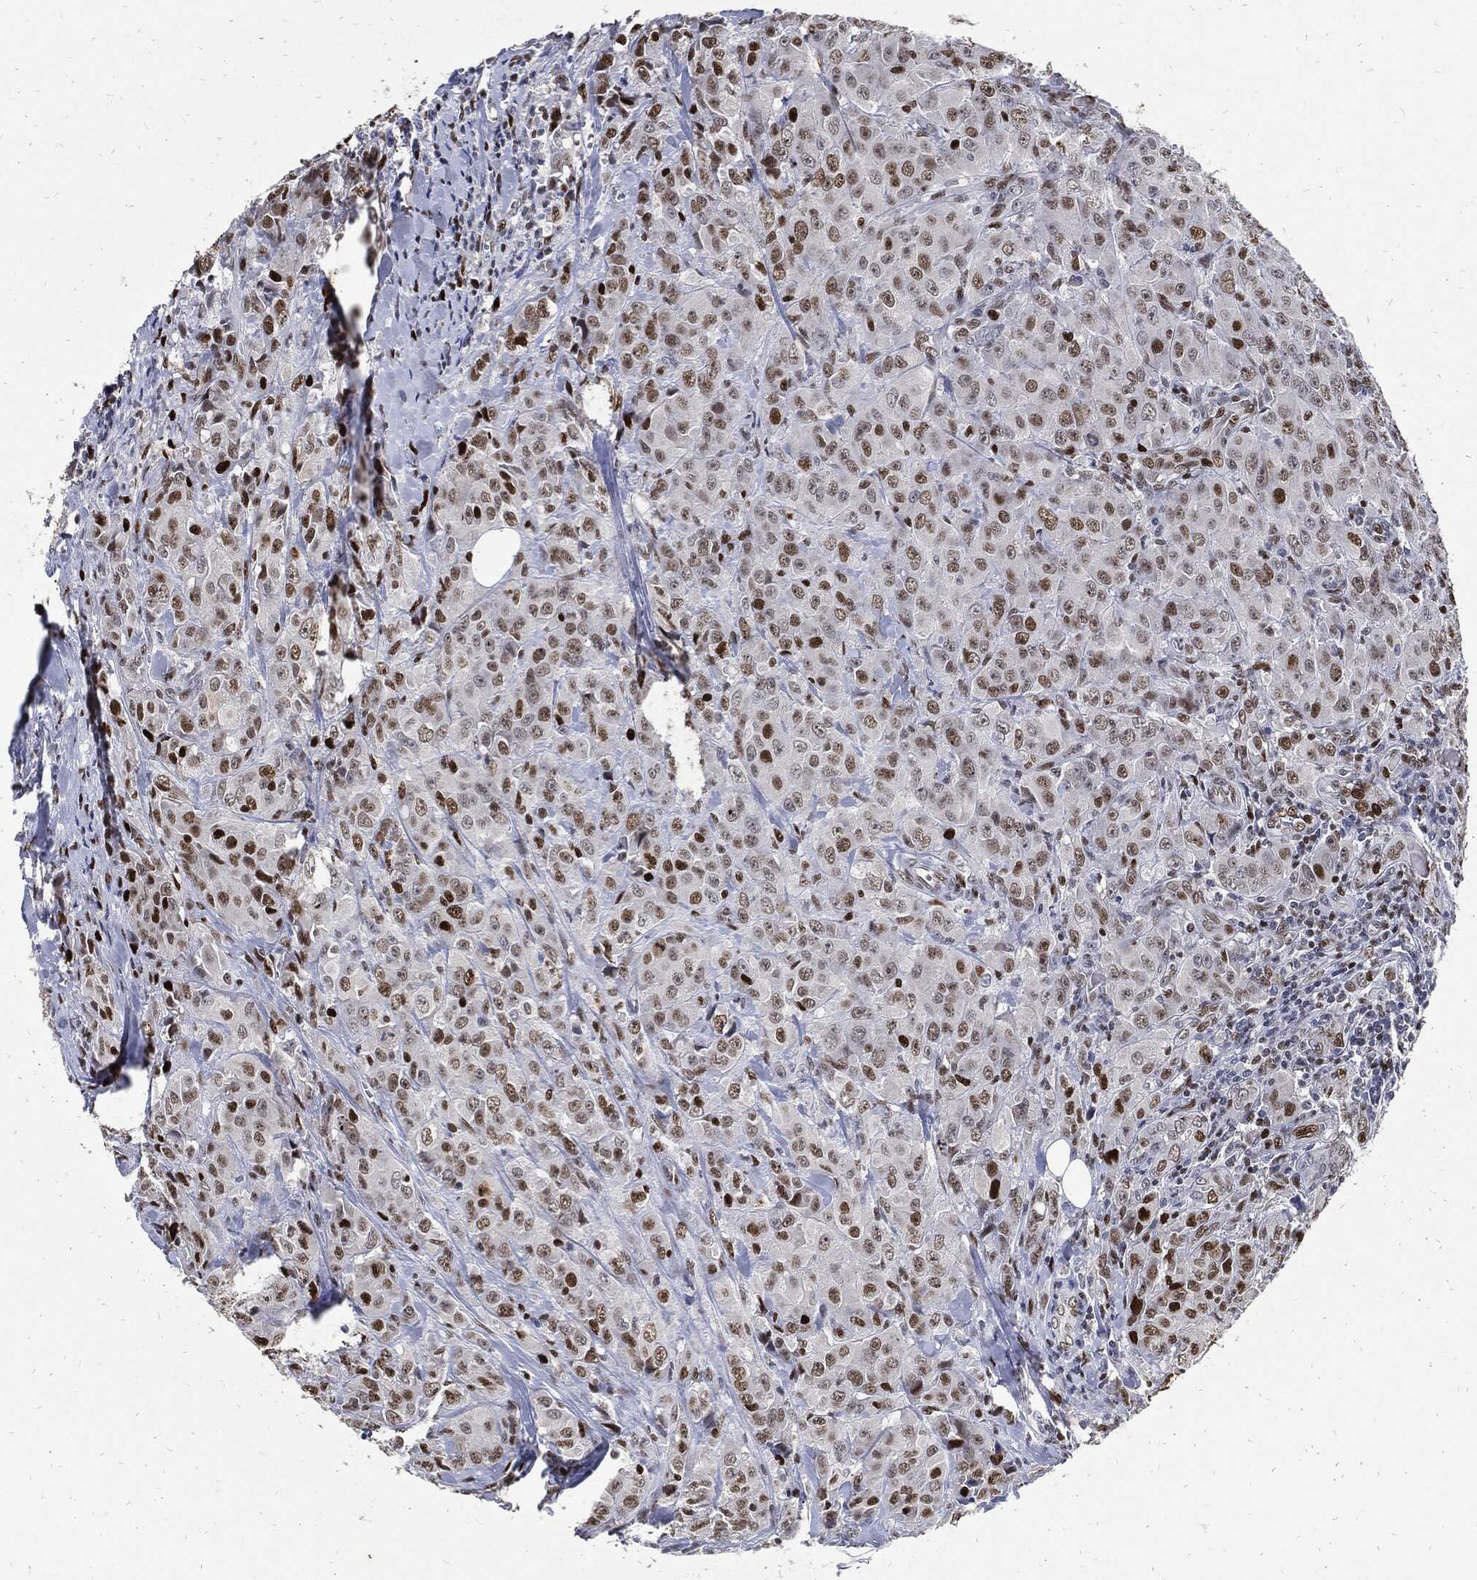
{"staining": {"intensity": "strong", "quantity": "<25%", "location": "nuclear"}, "tissue": "breast cancer", "cell_type": "Tumor cells", "image_type": "cancer", "snomed": [{"axis": "morphology", "description": "Duct carcinoma"}, {"axis": "topography", "description": "Breast"}], "caption": "A brown stain highlights strong nuclear positivity of a protein in invasive ductal carcinoma (breast) tumor cells. The staining was performed using DAB, with brown indicating positive protein expression. Nuclei are stained blue with hematoxylin.", "gene": "JUN", "patient": {"sex": "female", "age": 43}}